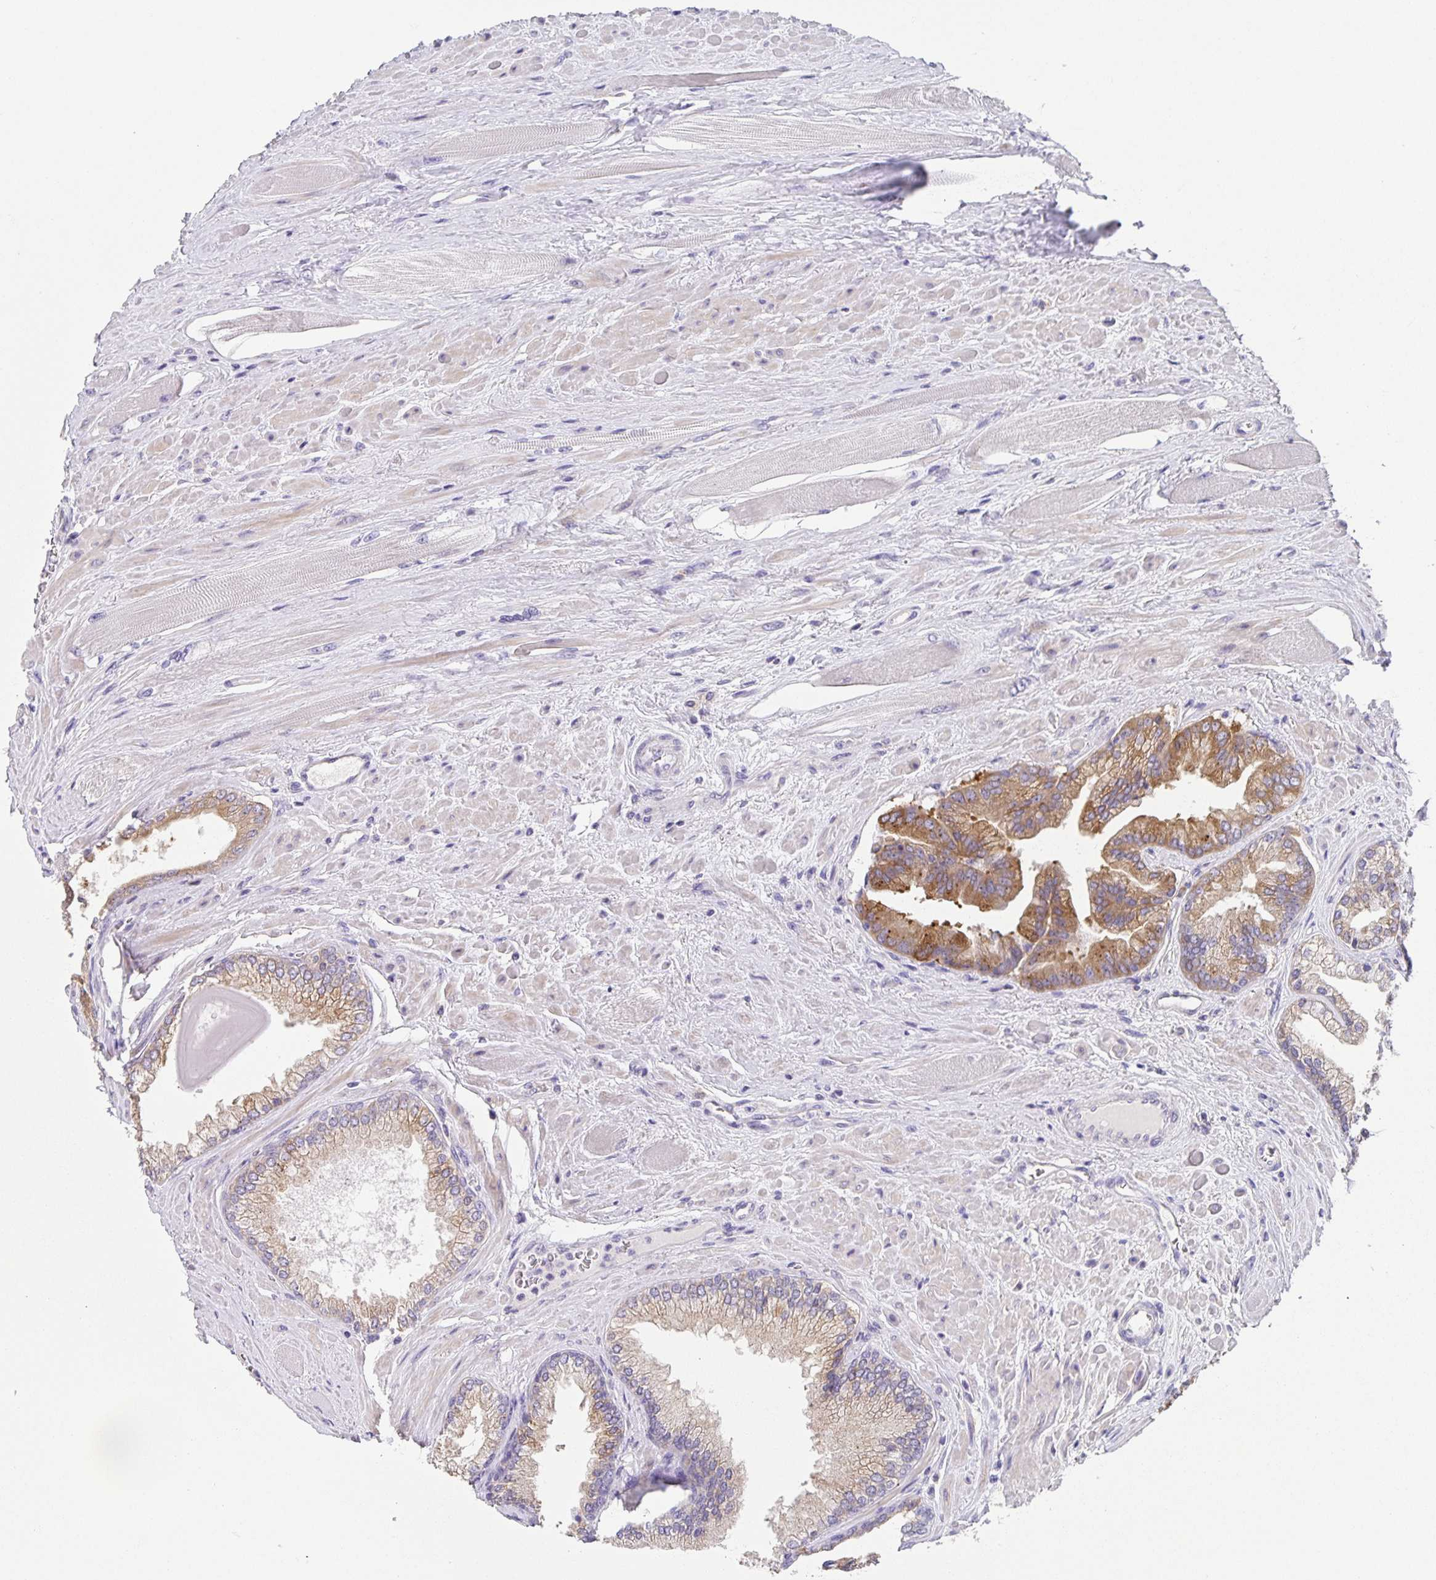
{"staining": {"intensity": "moderate", "quantity": "25%-75%", "location": "cytoplasmic/membranous"}, "tissue": "prostate cancer", "cell_type": "Tumor cells", "image_type": "cancer", "snomed": [{"axis": "morphology", "description": "Adenocarcinoma, Low grade"}, {"axis": "topography", "description": "Prostate"}], "caption": "Protein staining of prostate cancer (low-grade adenocarcinoma) tissue shows moderate cytoplasmic/membranous staining in about 25%-75% of tumor cells.", "gene": "PRR36", "patient": {"sex": "male", "age": 67}}